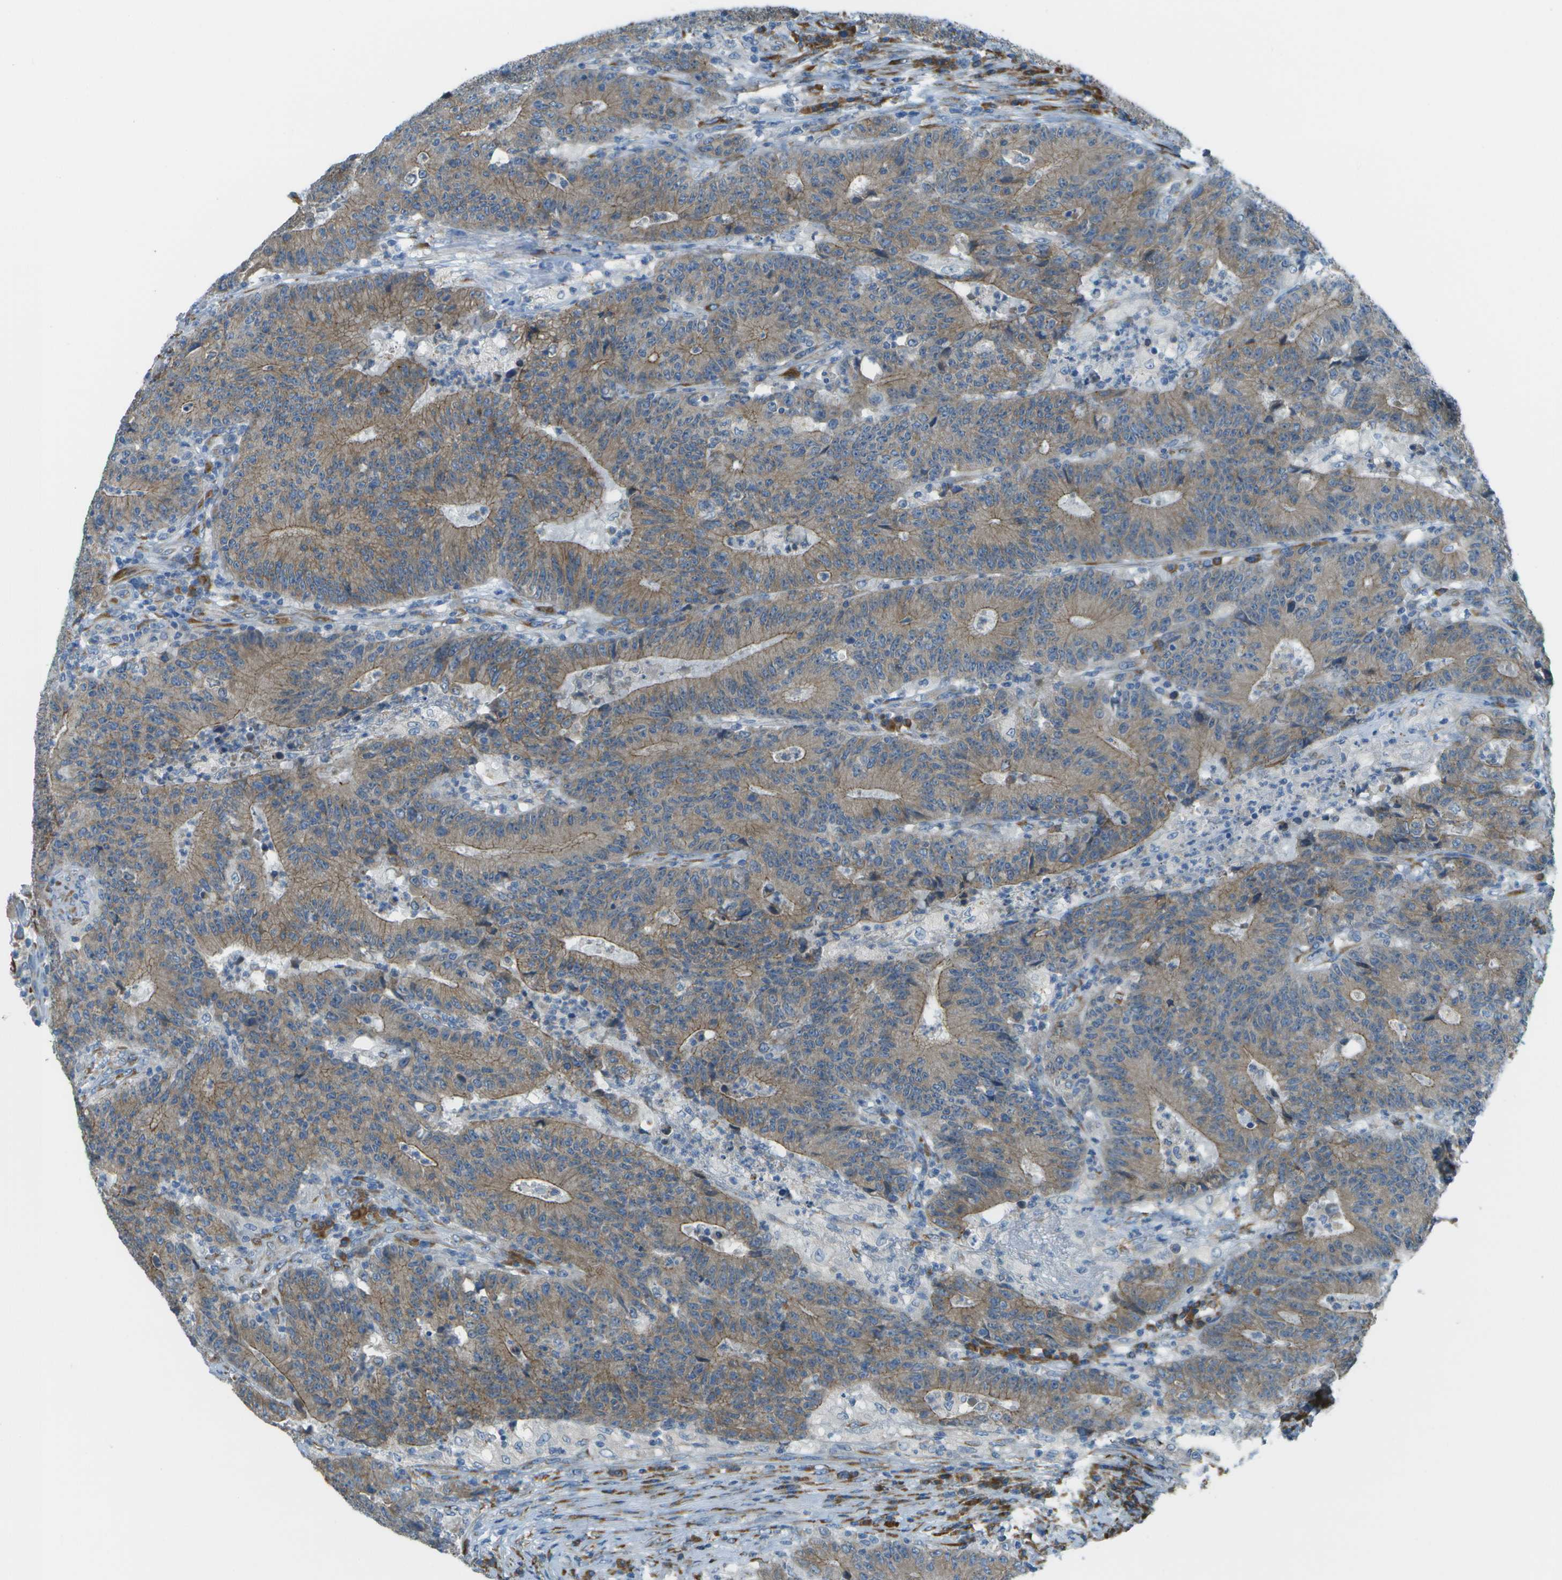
{"staining": {"intensity": "weak", "quantity": ">75%", "location": "cytoplasmic/membranous"}, "tissue": "colorectal cancer", "cell_type": "Tumor cells", "image_type": "cancer", "snomed": [{"axis": "morphology", "description": "Normal tissue, NOS"}, {"axis": "morphology", "description": "Adenocarcinoma, NOS"}, {"axis": "topography", "description": "Colon"}], "caption": "Tumor cells display low levels of weak cytoplasmic/membranous staining in about >75% of cells in human adenocarcinoma (colorectal).", "gene": "KCTD3", "patient": {"sex": "female", "age": 75}}